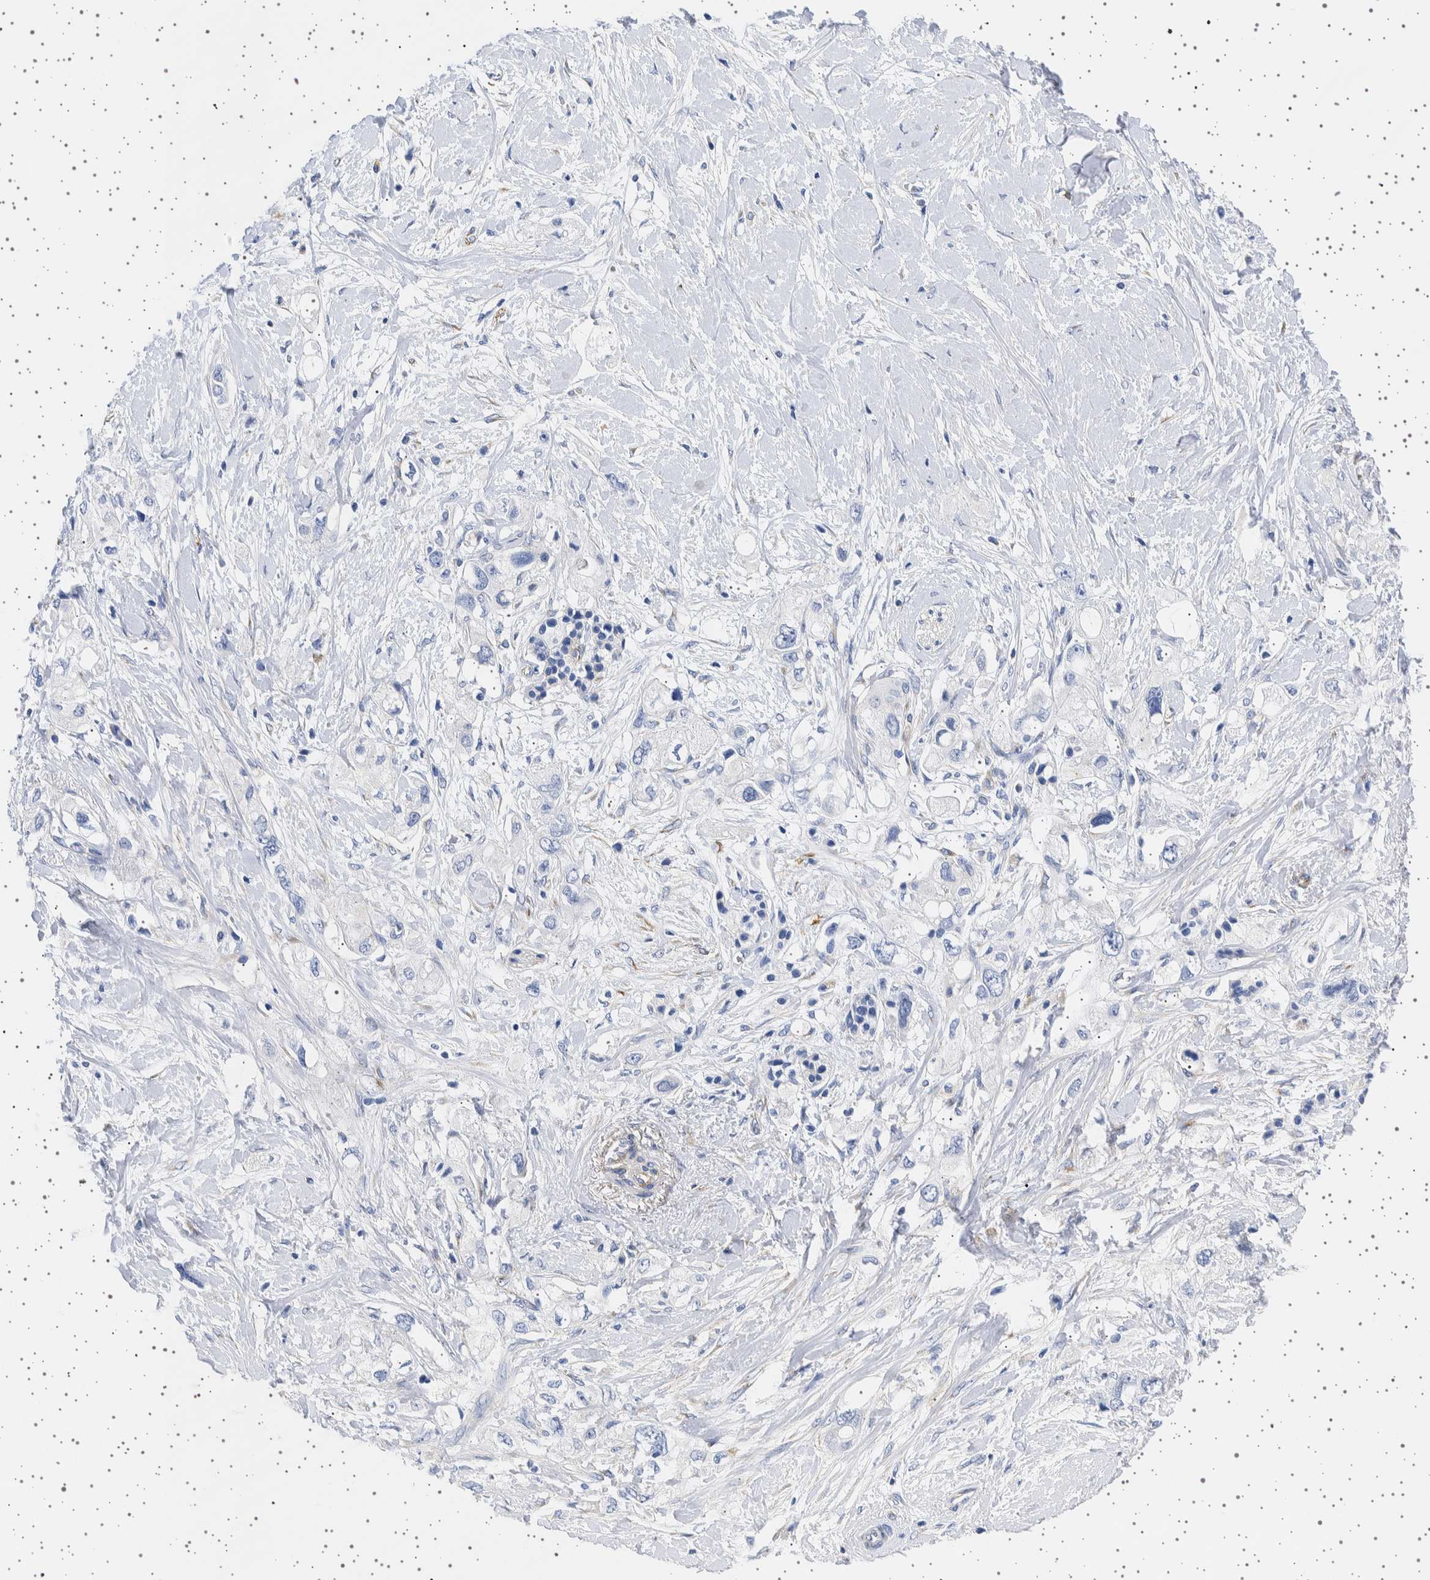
{"staining": {"intensity": "negative", "quantity": "none", "location": "none"}, "tissue": "pancreatic cancer", "cell_type": "Tumor cells", "image_type": "cancer", "snomed": [{"axis": "morphology", "description": "Adenocarcinoma, NOS"}, {"axis": "topography", "description": "Pancreas"}], "caption": "There is no significant staining in tumor cells of pancreatic cancer.", "gene": "SEPTIN4", "patient": {"sex": "female", "age": 56}}